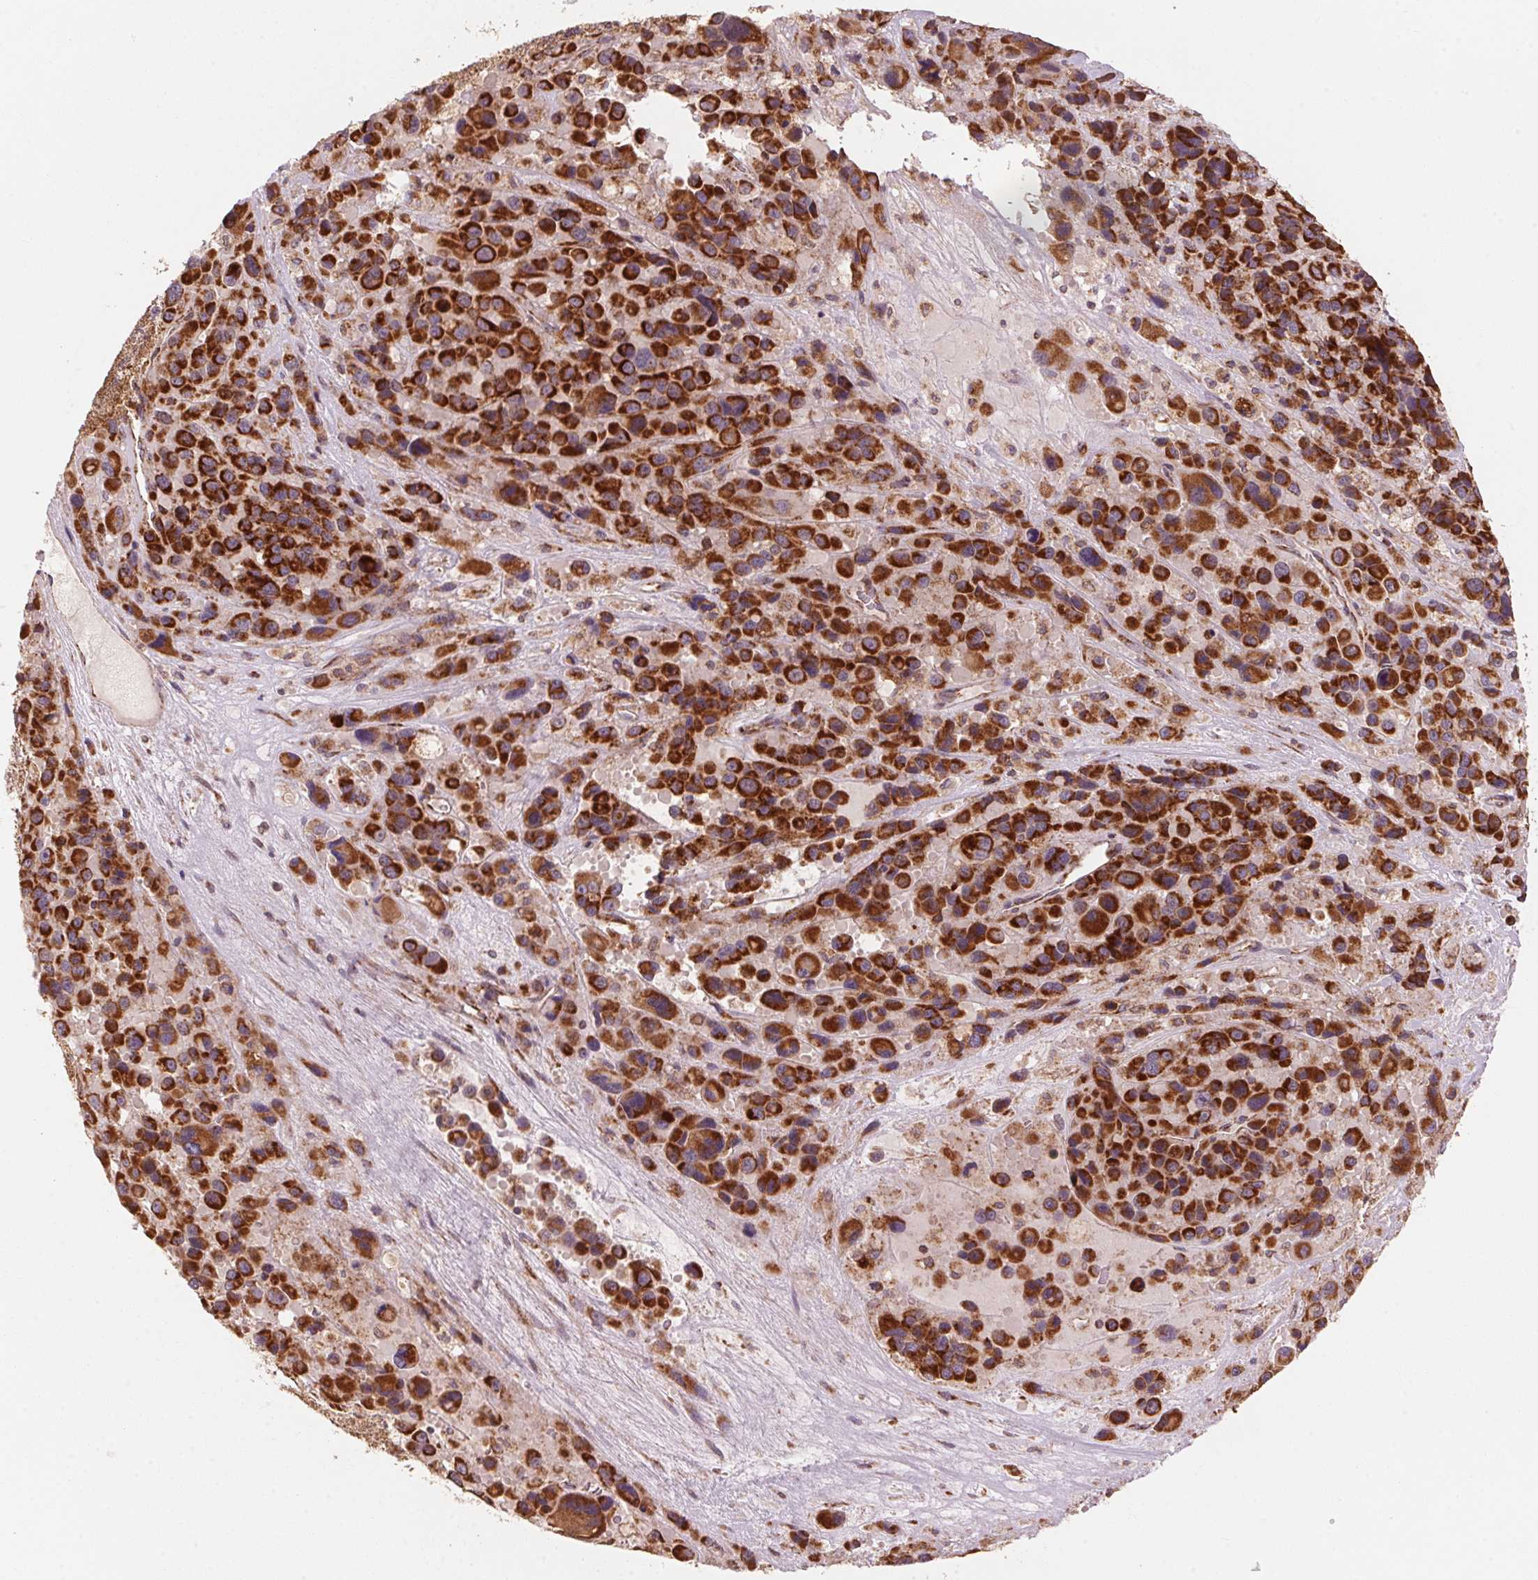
{"staining": {"intensity": "strong", "quantity": ">75%", "location": "cytoplasmic/membranous"}, "tissue": "melanoma", "cell_type": "Tumor cells", "image_type": "cancer", "snomed": [{"axis": "morphology", "description": "Malignant melanoma, Metastatic site"}, {"axis": "topography", "description": "Lymph node"}], "caption": "High-power microscopy captured an immunohistochemistry (IHC) micrograph of melanoma, revealing strong cytoplasmic/membranous positivity in about >75% of tumor cells.", "gene": "TOMM70", "patient": {"sex": "female", "age": 65}}